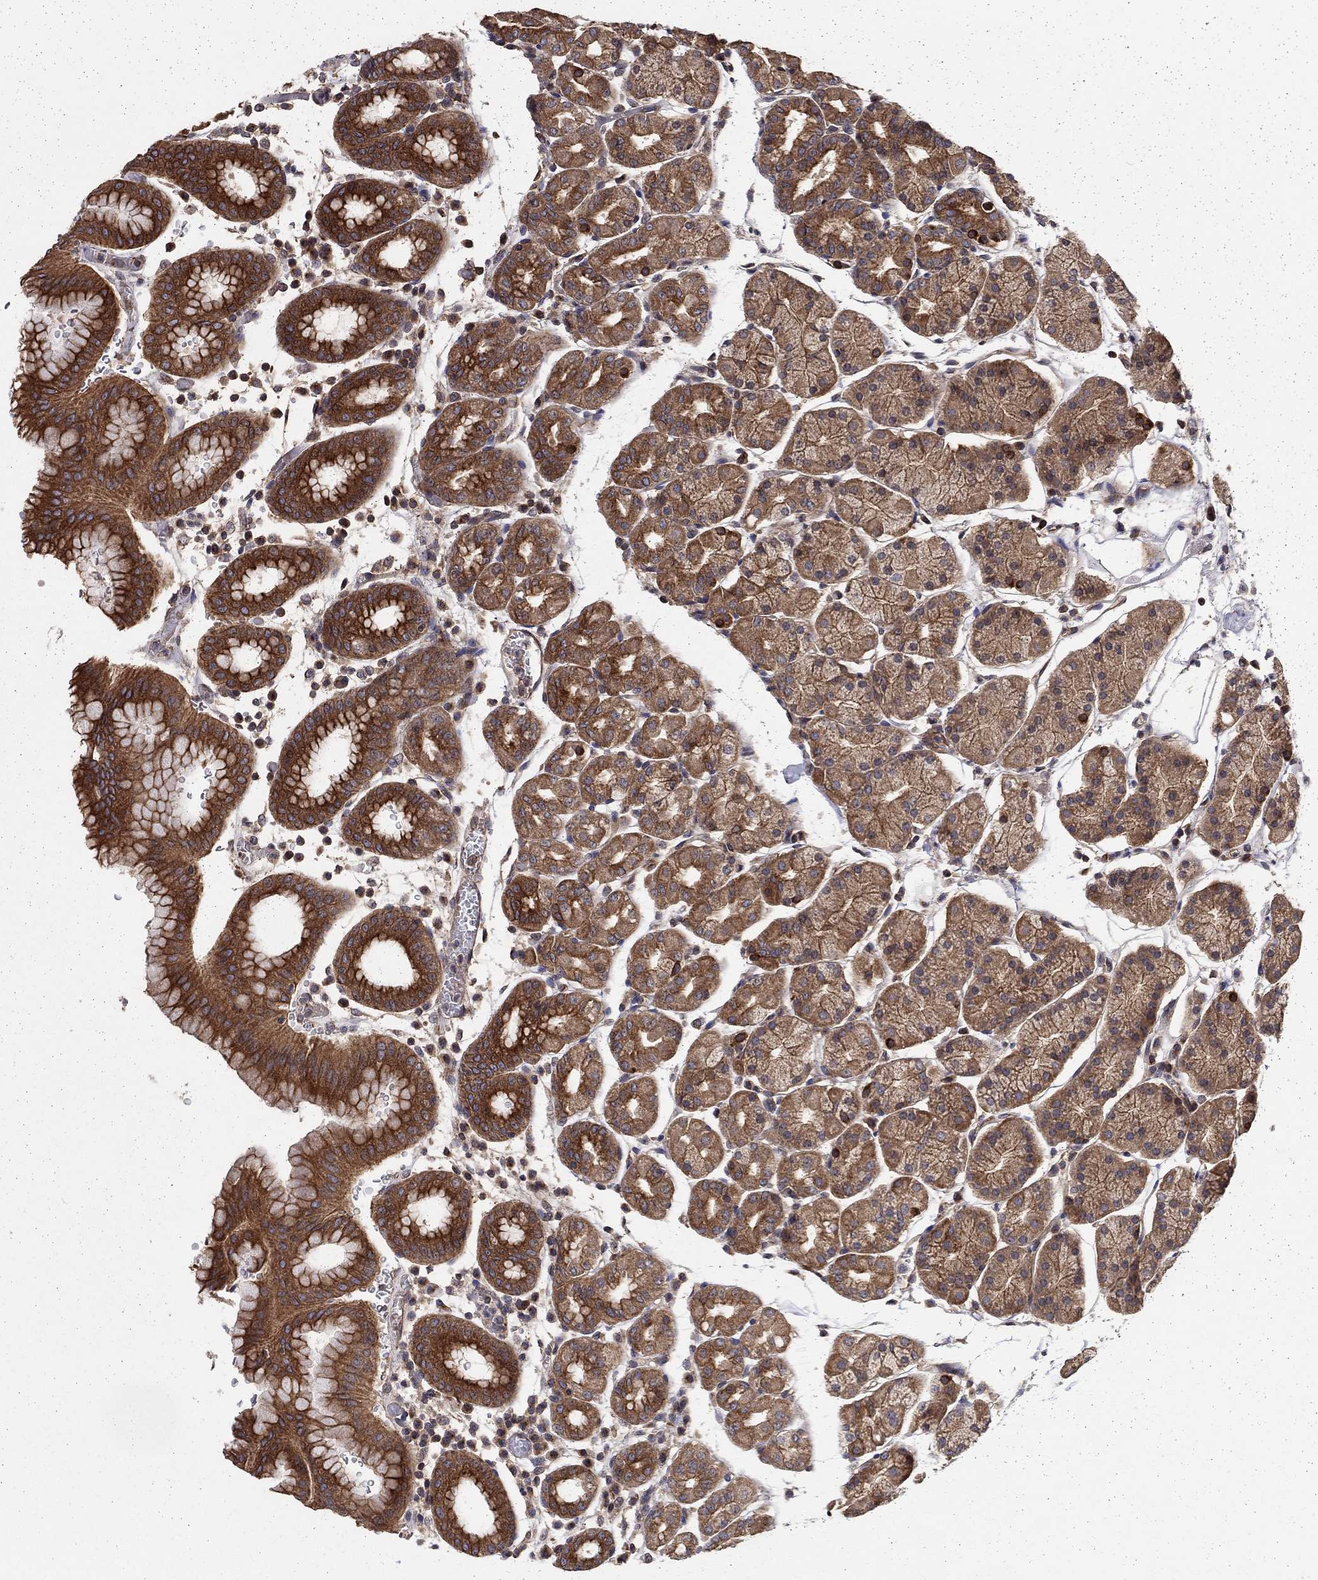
{"staining": {"intensity": "strong", "quantity": ">75%", "location": "cytoplasmic/membranous"}, "tissue": "stomach", "cell_type": "Glandular cells", "image_type": "normal", "snomed": [{"axis": "morphology", "description": "Normal tissue, NOS"}, {"axis": "topography", "description": "Stomach"}], "caption": "An image of stomach stained for a protein demonstrates strong cytoplasmic/membranous brown staining in glandular cells. The staining is performed using DAB (3,3'-diaminobenzidine) brown chromogen to label protein expression. The nuclei are counter-stained blue using hematoxylin.", "gene": "BMERB1", "patient": {"sex": "male", "age": 54}}